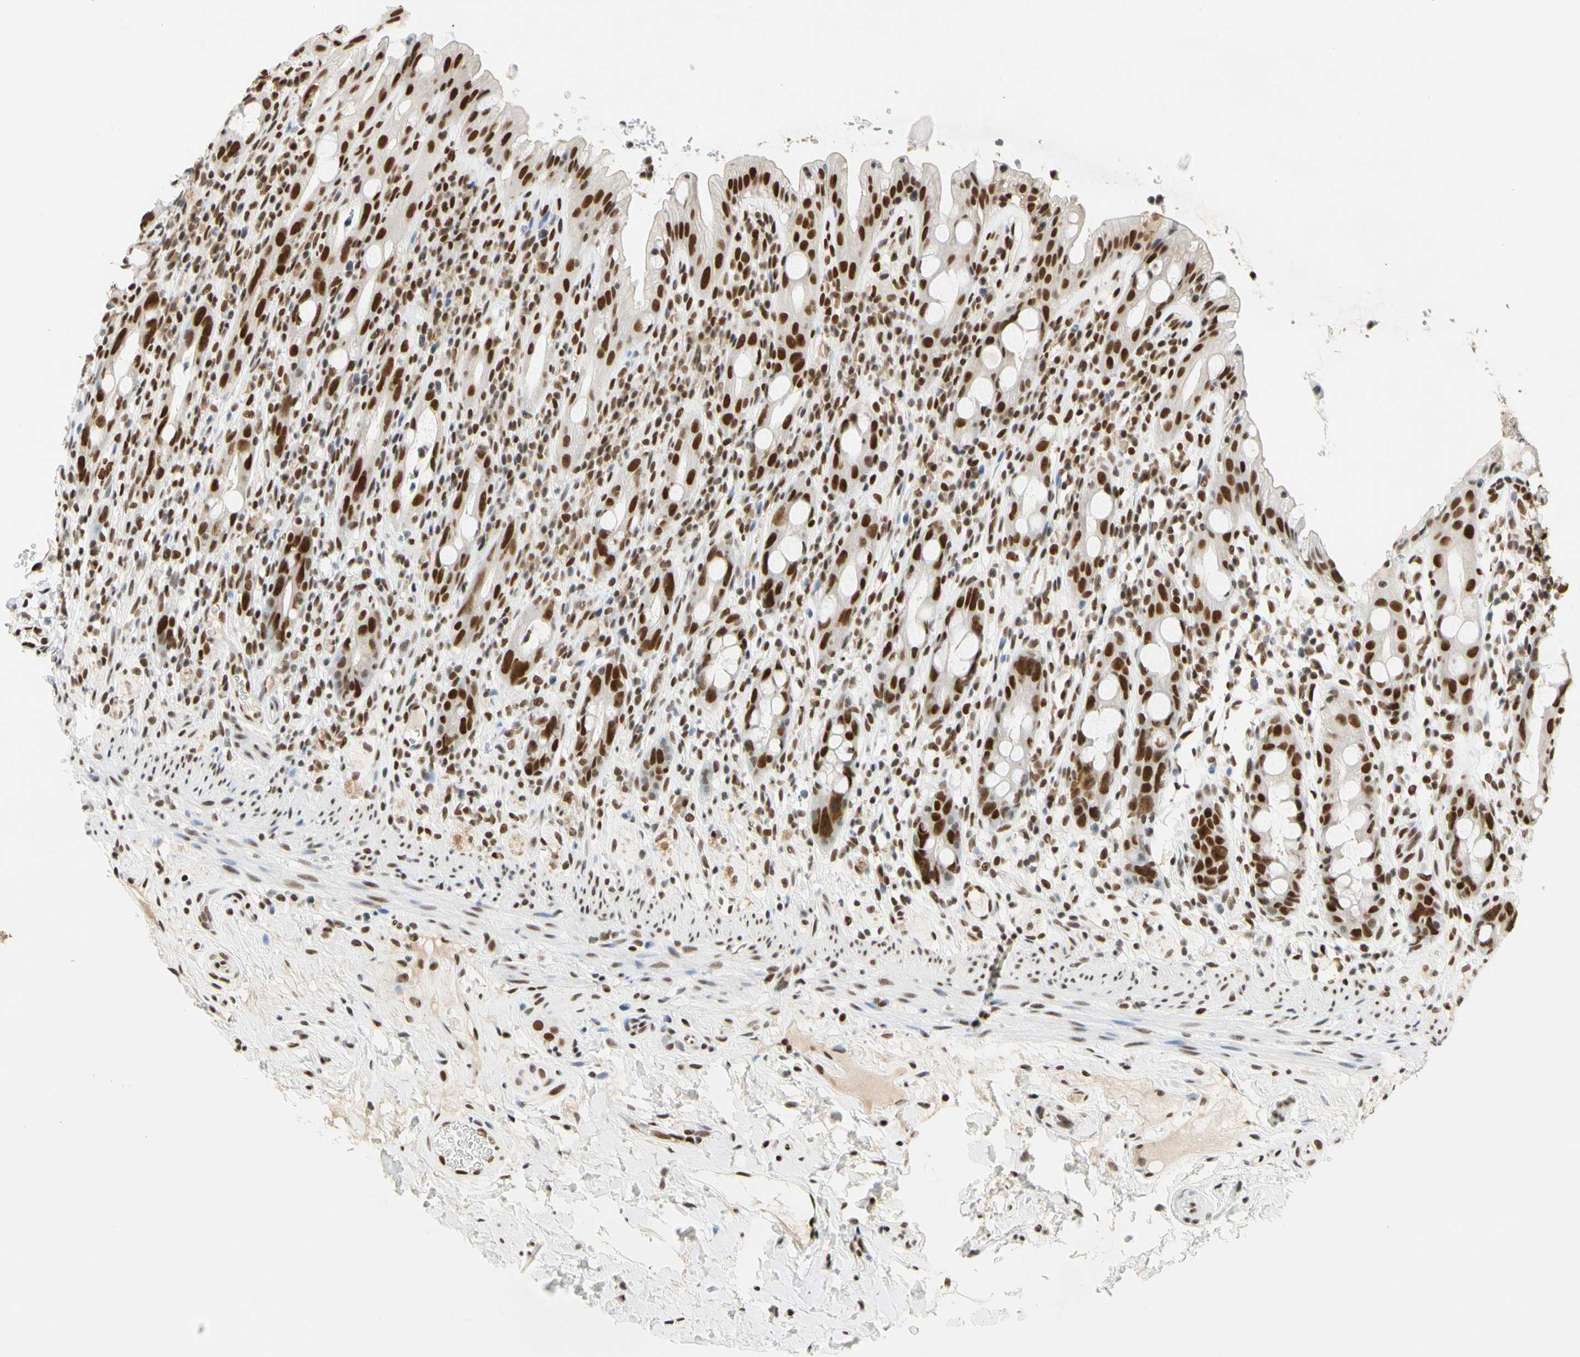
{"staining": {"intensity": "strong", "quantity": ">75%", "location": "nuclear"}, "tissue": "rectum", "cell_type": "Glandular cells", "image_type": "normal", "snomed": [{"axis": "morphology", "description": "Normal tissue, NOS"}, {"axis": "topography", "description": "Rectum"}], "caption": "Rectum stained with a protein marker shows strong staining in glandular cells.", "gene": "ZSCAN16", "patient": {"sex": "male", "age": 44}}